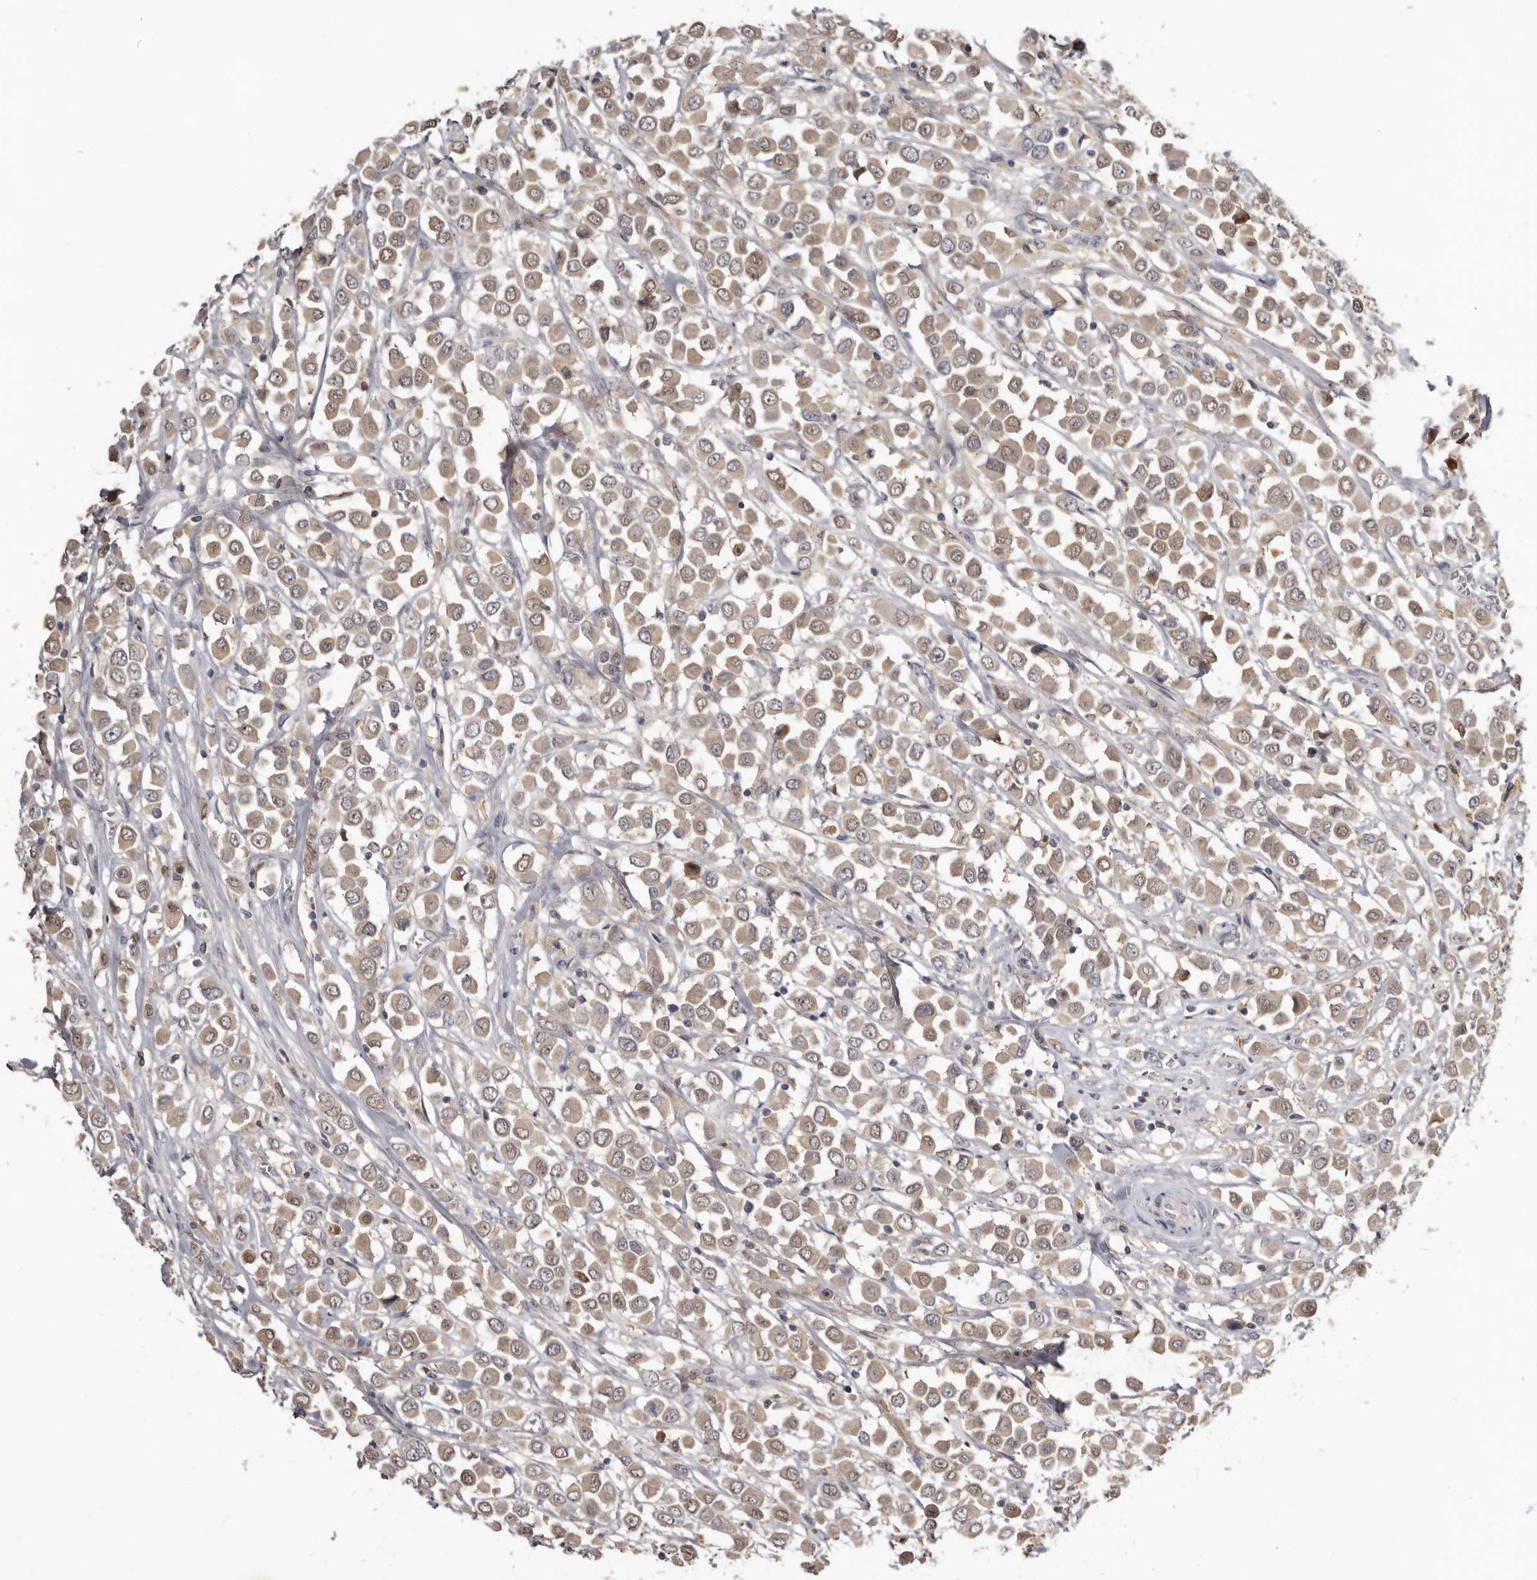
{"staining": {"intensity": "weak", "quantity": ">75%", "location": "cytoplasmic/membranous,nuclear"}, "tissue": "breast cancer", "cell_type": "Tumor cells", "image_type": "cancer", "snomed": [{"axis": "morphology", "description": "Duct carcinoma"}, {"axis": "topography", "description": "Breast"}], "caption": "Immunohistochemical staining of invasive ductal carcinoma (breast) displays low levels of weak cytoplasmic/membranous and nuclear protein expression in approximately >75% of tumor cells.", "gene": "RBKS", "patient": {"sex": "female", "age": 61}}